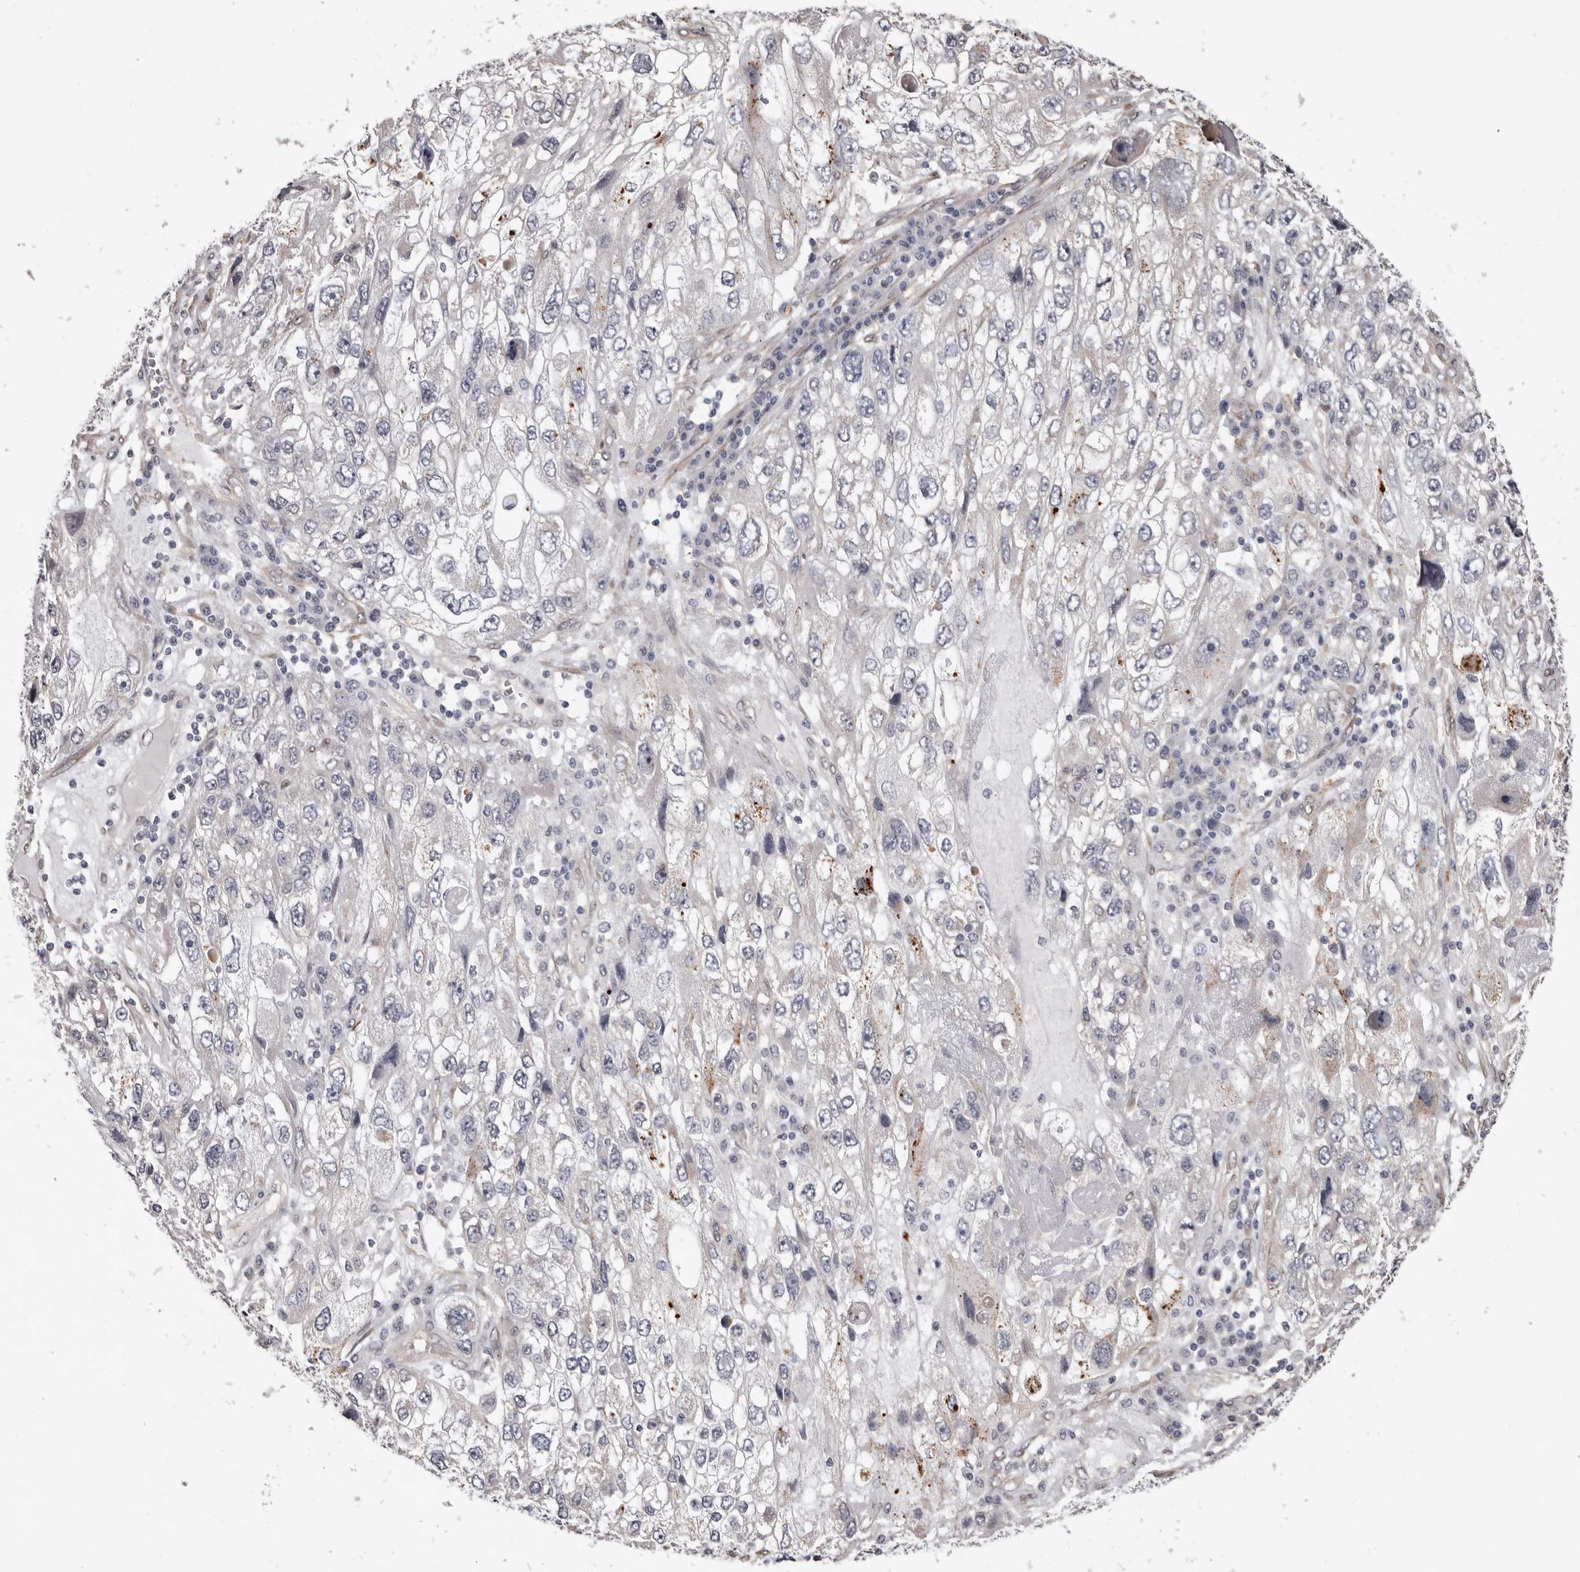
{"staining": {"intensity": "negative", "quantity": "none", "location": "none"}, "tissue": "endometrial cancer", "cell_type": "Tumor cells", "image_type": "cancer", "snomed": [{"axis": "morphology", "description": "Adenocarcinoma, NOS"}, {"axis": "topography", "description": "Endometrium"}], "caption": "The photomicrograph reveals no staining of tumor cells in adenocarcinoma (endometrial).", "gene": "KHDRBS2", "patient": {"sex": "female", "age": 49}}